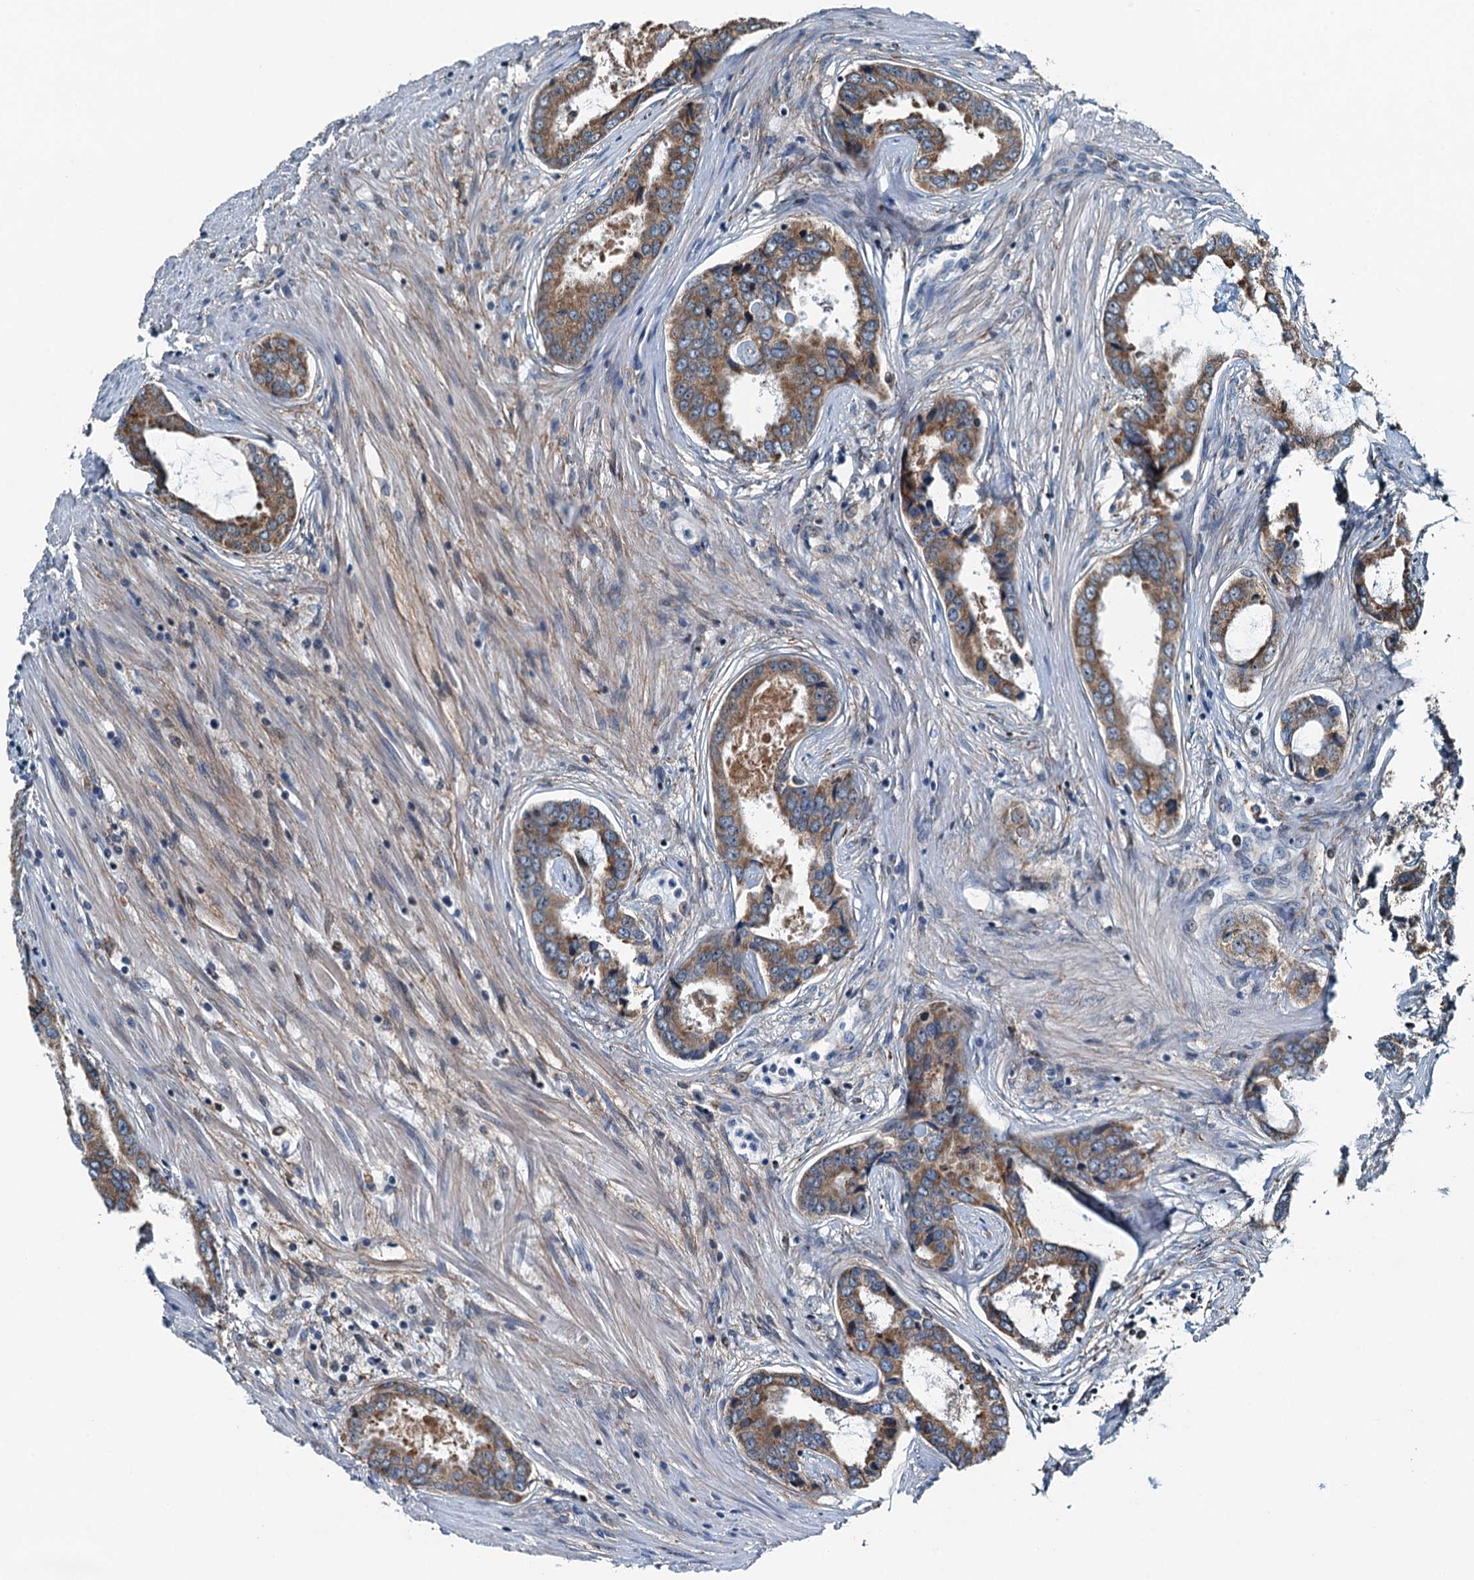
{"staining": {"intensity": "moderate", "quantity": ">75%", "location": "cytoplasmic/membranous"}, "tissue": "prostate cancer", "cell_type": "Tumor cells", "image_type": "cancer", "snomed": [{"axis": "morphology", "description": "Adenocarcinoma, Low grade"}, {"axis": "topography", "description": "Prostate"}], "caption": "Prostate cancer (low-grade adenocarcinoma) tissue displays moderate cytoplasmic/membranous staining in approximately >75% of tumor cells", "gene": "TAMALIN", "patient": {"sex": "male", "age": 68}}